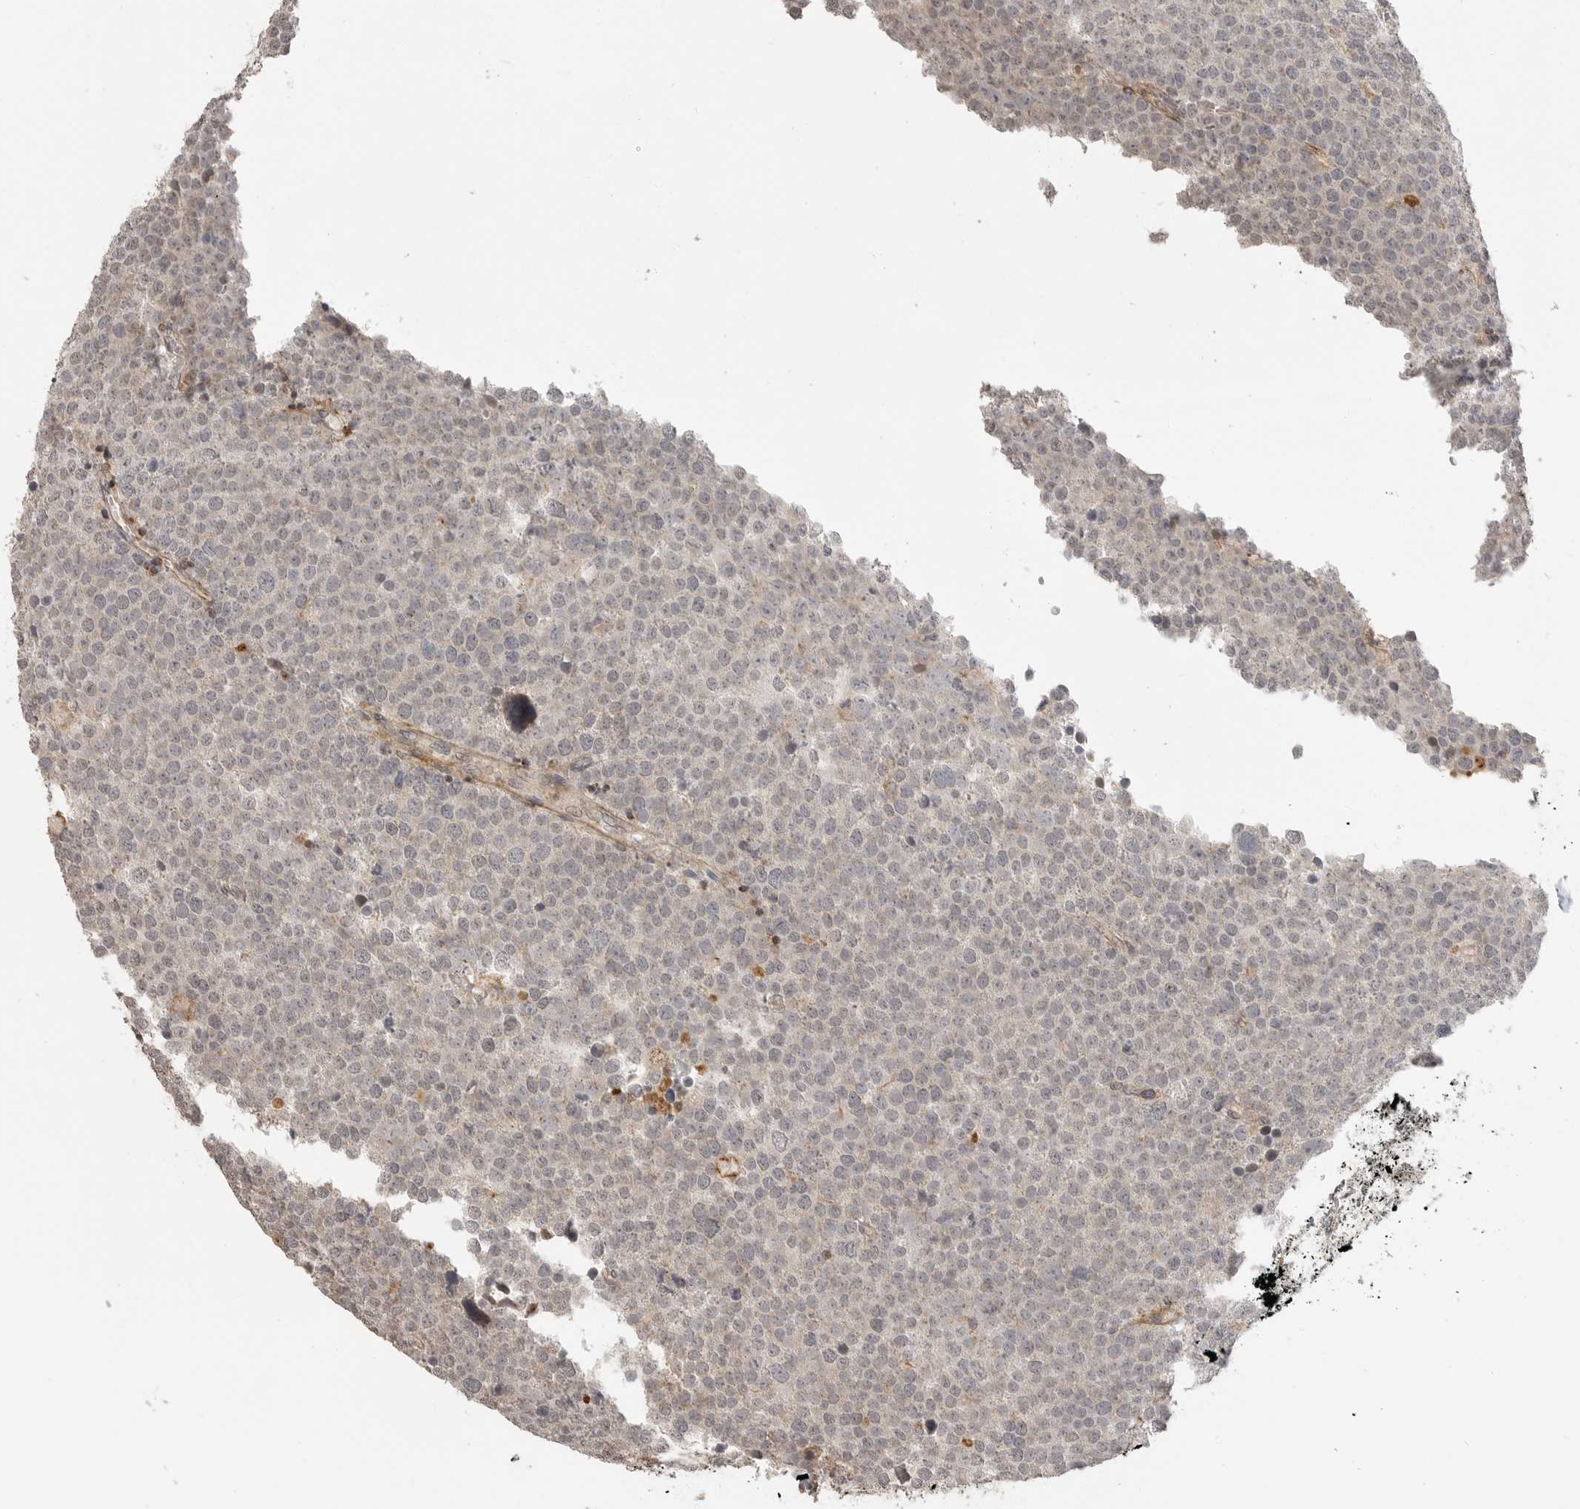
{"staining": {"intensity": "negative", "quantity": "none", "location": "none"}, "tissue": "testis cancer", "cell_type": "Tumor cells", "image_type": "cancer", "snomed": [{"axis": "morphology", "description": "Seminoma, NOS"}, {"axis": "topography", "description": "Testis"}], "caption": "This micrograph is of testis cancer (seminoma) stained with immunohistochemistry to label a protein in brown with the nuclei are counter-stained blue. There is no staining in tumor cells.", "gene": "GPC2", "patient": {"sex": "male", "age": 71}}